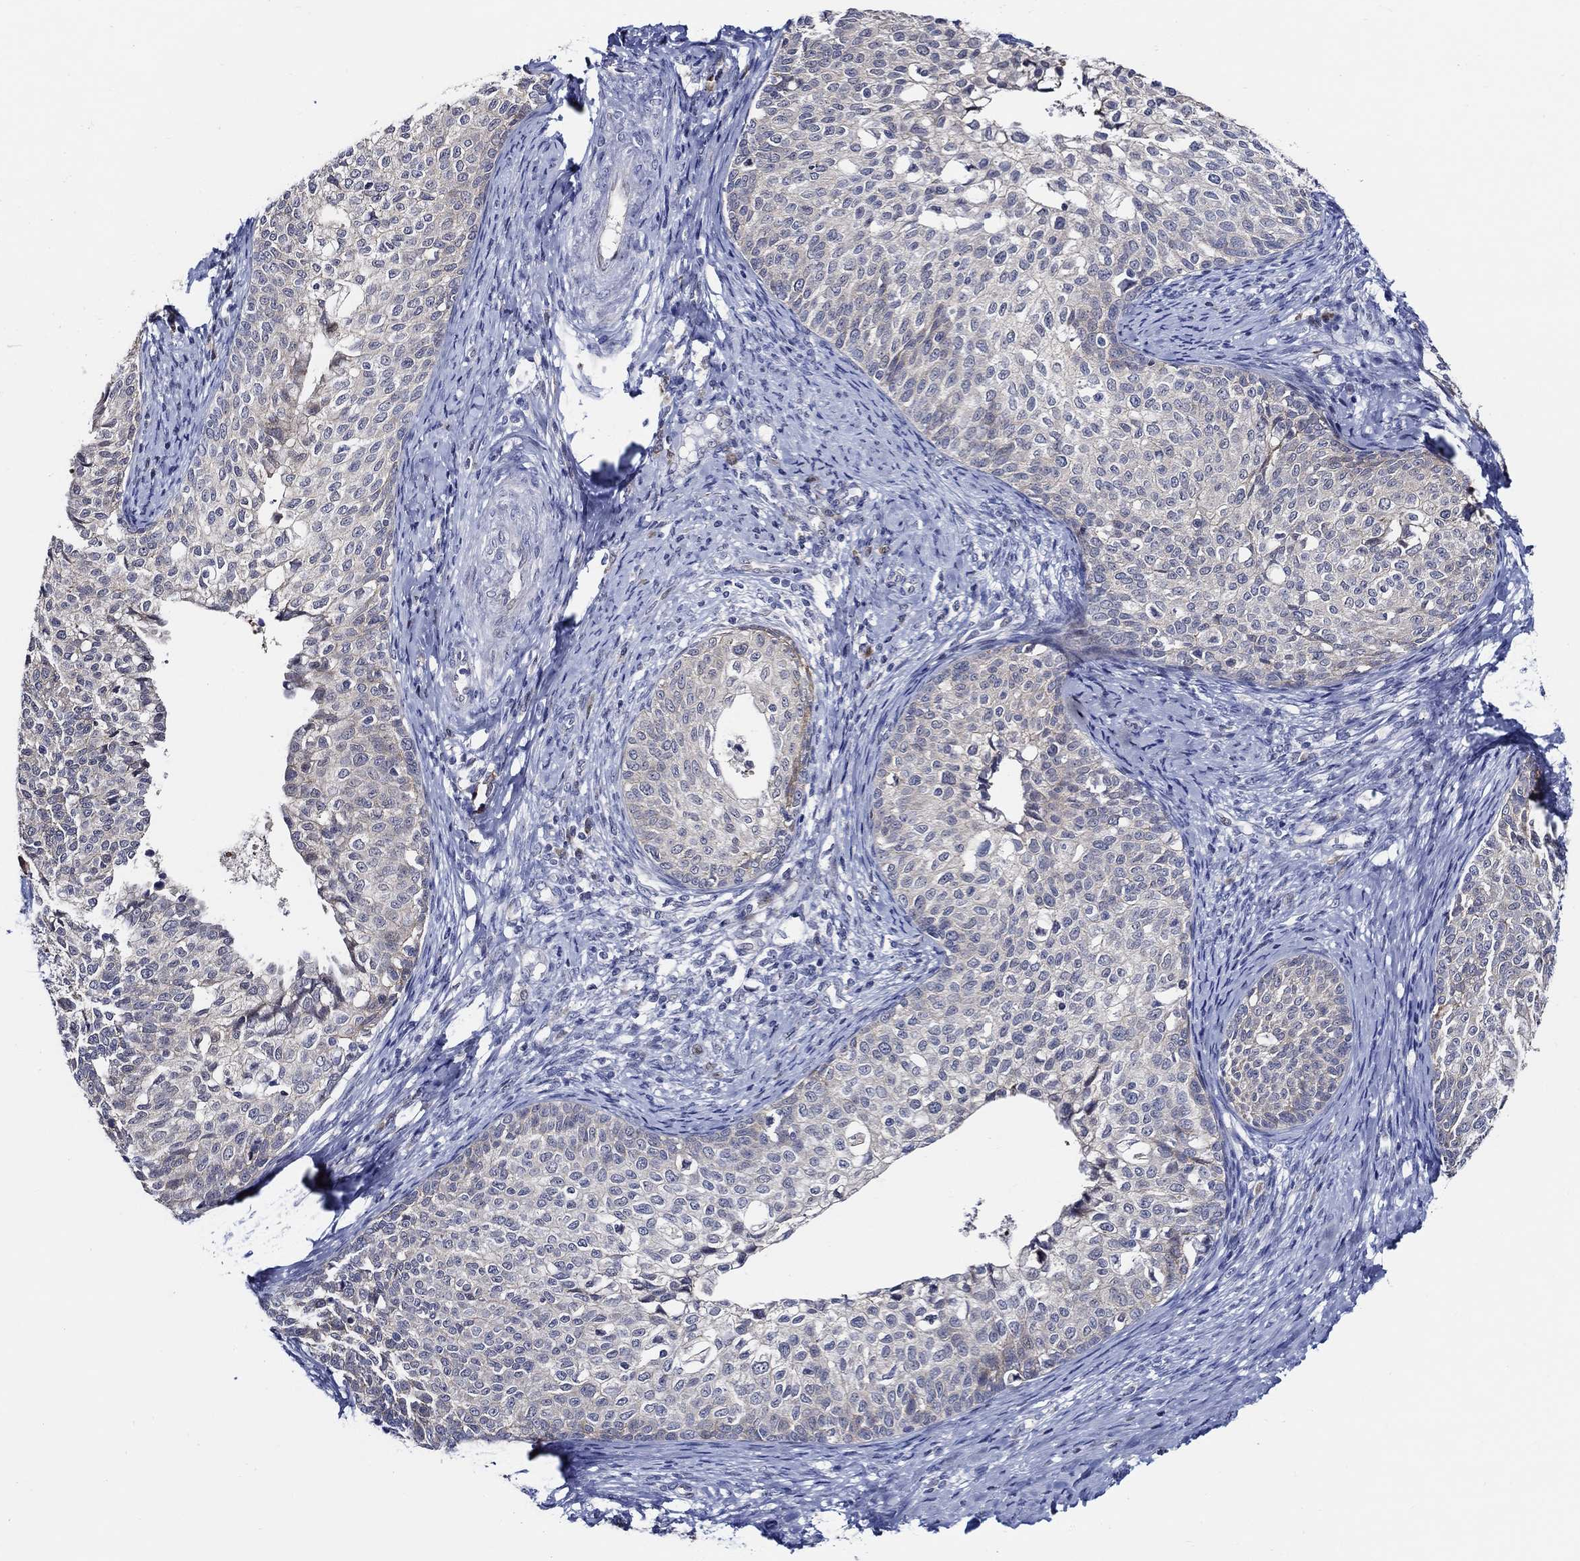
{"staining": {"intensity": "negative", "quantity": "none", "location": "none"}, "tissue": "cervical cancer", "cell_type": "Tumor cells", "image_type": "cancer", "snomed": [{"axis": "morphology", "description": "Squamous cell carcinoma, NOS"}, {"axis": "topography", "description": "Cervix"}], "caption": "IHC micrograph of human cervical squamous cell carcinoma stained for a protein (brown), which exhibits no staining in tumor cells. (Stains: DAB IHC with hematoxylin counter stain, Microscopy: brightfield microscopy at high magnification).", "gene": "C8orf48", "patient": {"sex": "female", "age": 51}}